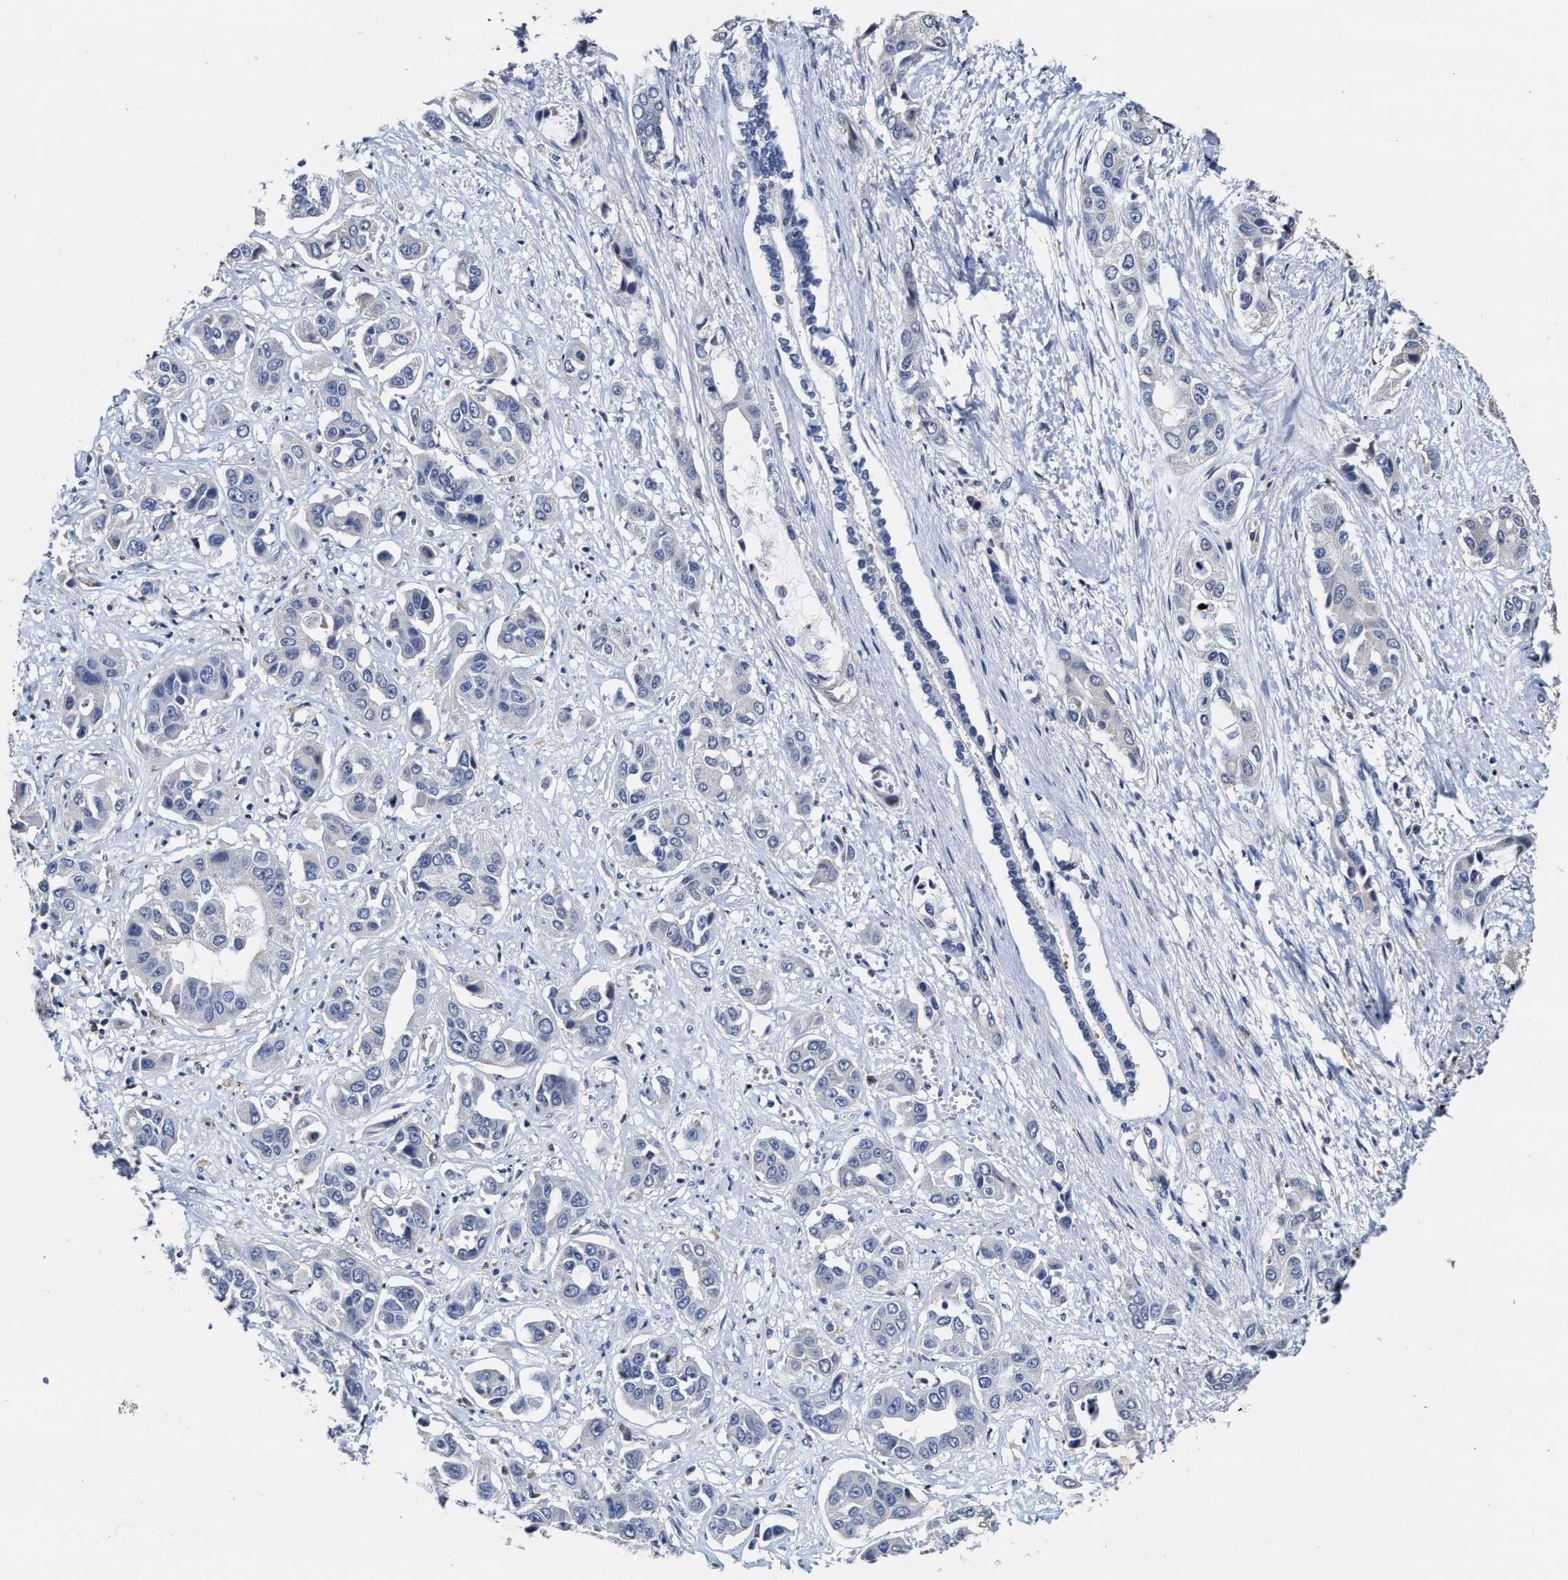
{"staining": {"intensity": "negative", "quantity": "none", "location": "none"}, "tissue": "liver cancer", "cell_type": "Tumor cells", "image_type": "cancer", "snomed": [{"axis": "morphology", "description": "Cholangiocarcinoma"}, {"axis": "topography", "description": "Liver"}], "caption": "Human cholangiocarcinoma (liver) stained for a protein using immunohistochemistry (IHC) displays no staining in tumor cells.", "gene": "ZFAT", "patient": {"sex": "female", "age": 52}}